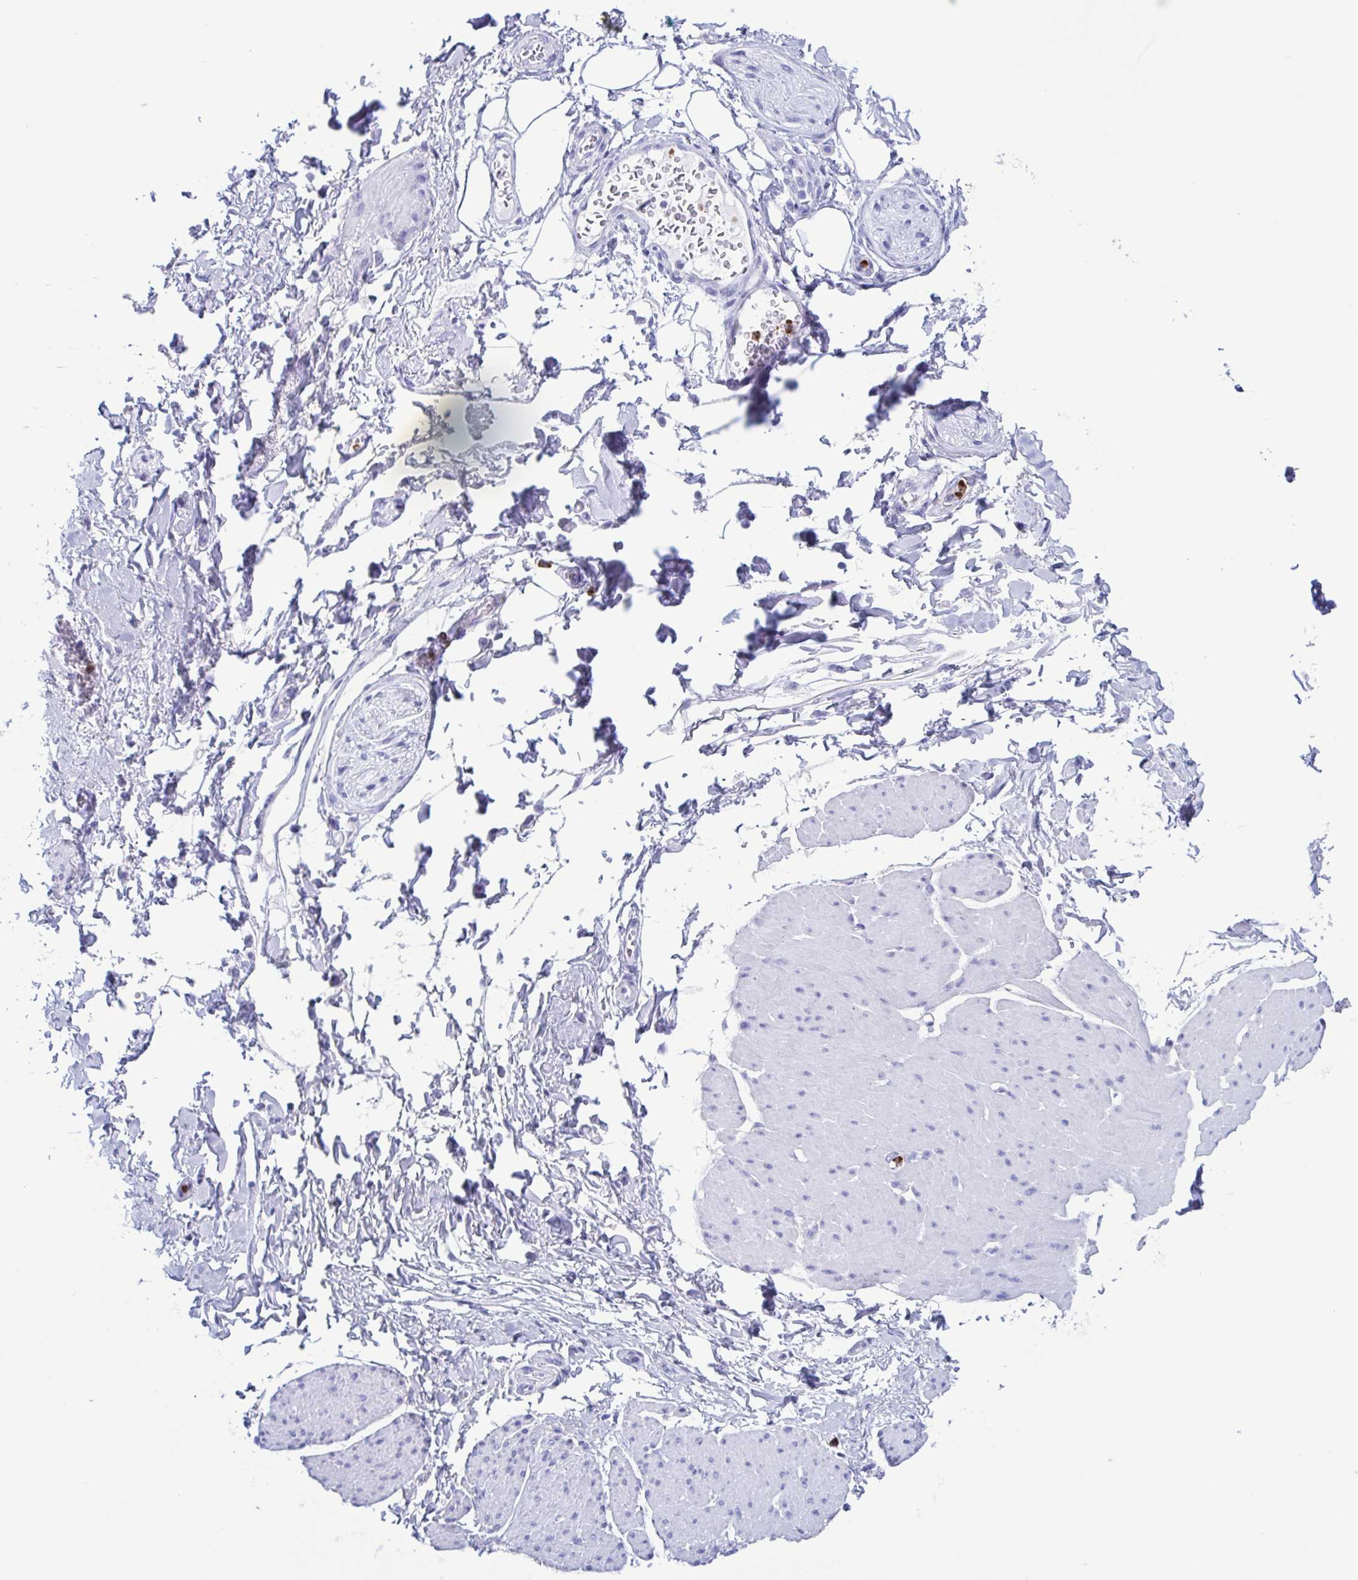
{"staining": {"intensity": "negative", "quantity": "none", "location": "none"}, "tissue": "adipose tissue", "cell_type": "Adipocytes", "image_type": "normal", "snomed": [{"axis": "morphology", "description": "Normal tissue, NOS"}, {"axis": "topography", "description": "Urinary bladder"}, {"axis": "topography", "description": "Peripheral nerve tissue"}], "caption": "This is a histopathology image of IHC staining of benign adipose tissue, which shows no staining in adipocytes. (DAB (3,3'-diaminobenzidine) immunohistochemistry with hematoxylin counter stain).", "gene": "LTF", "patient": {"sex": "female", "age": 60}}